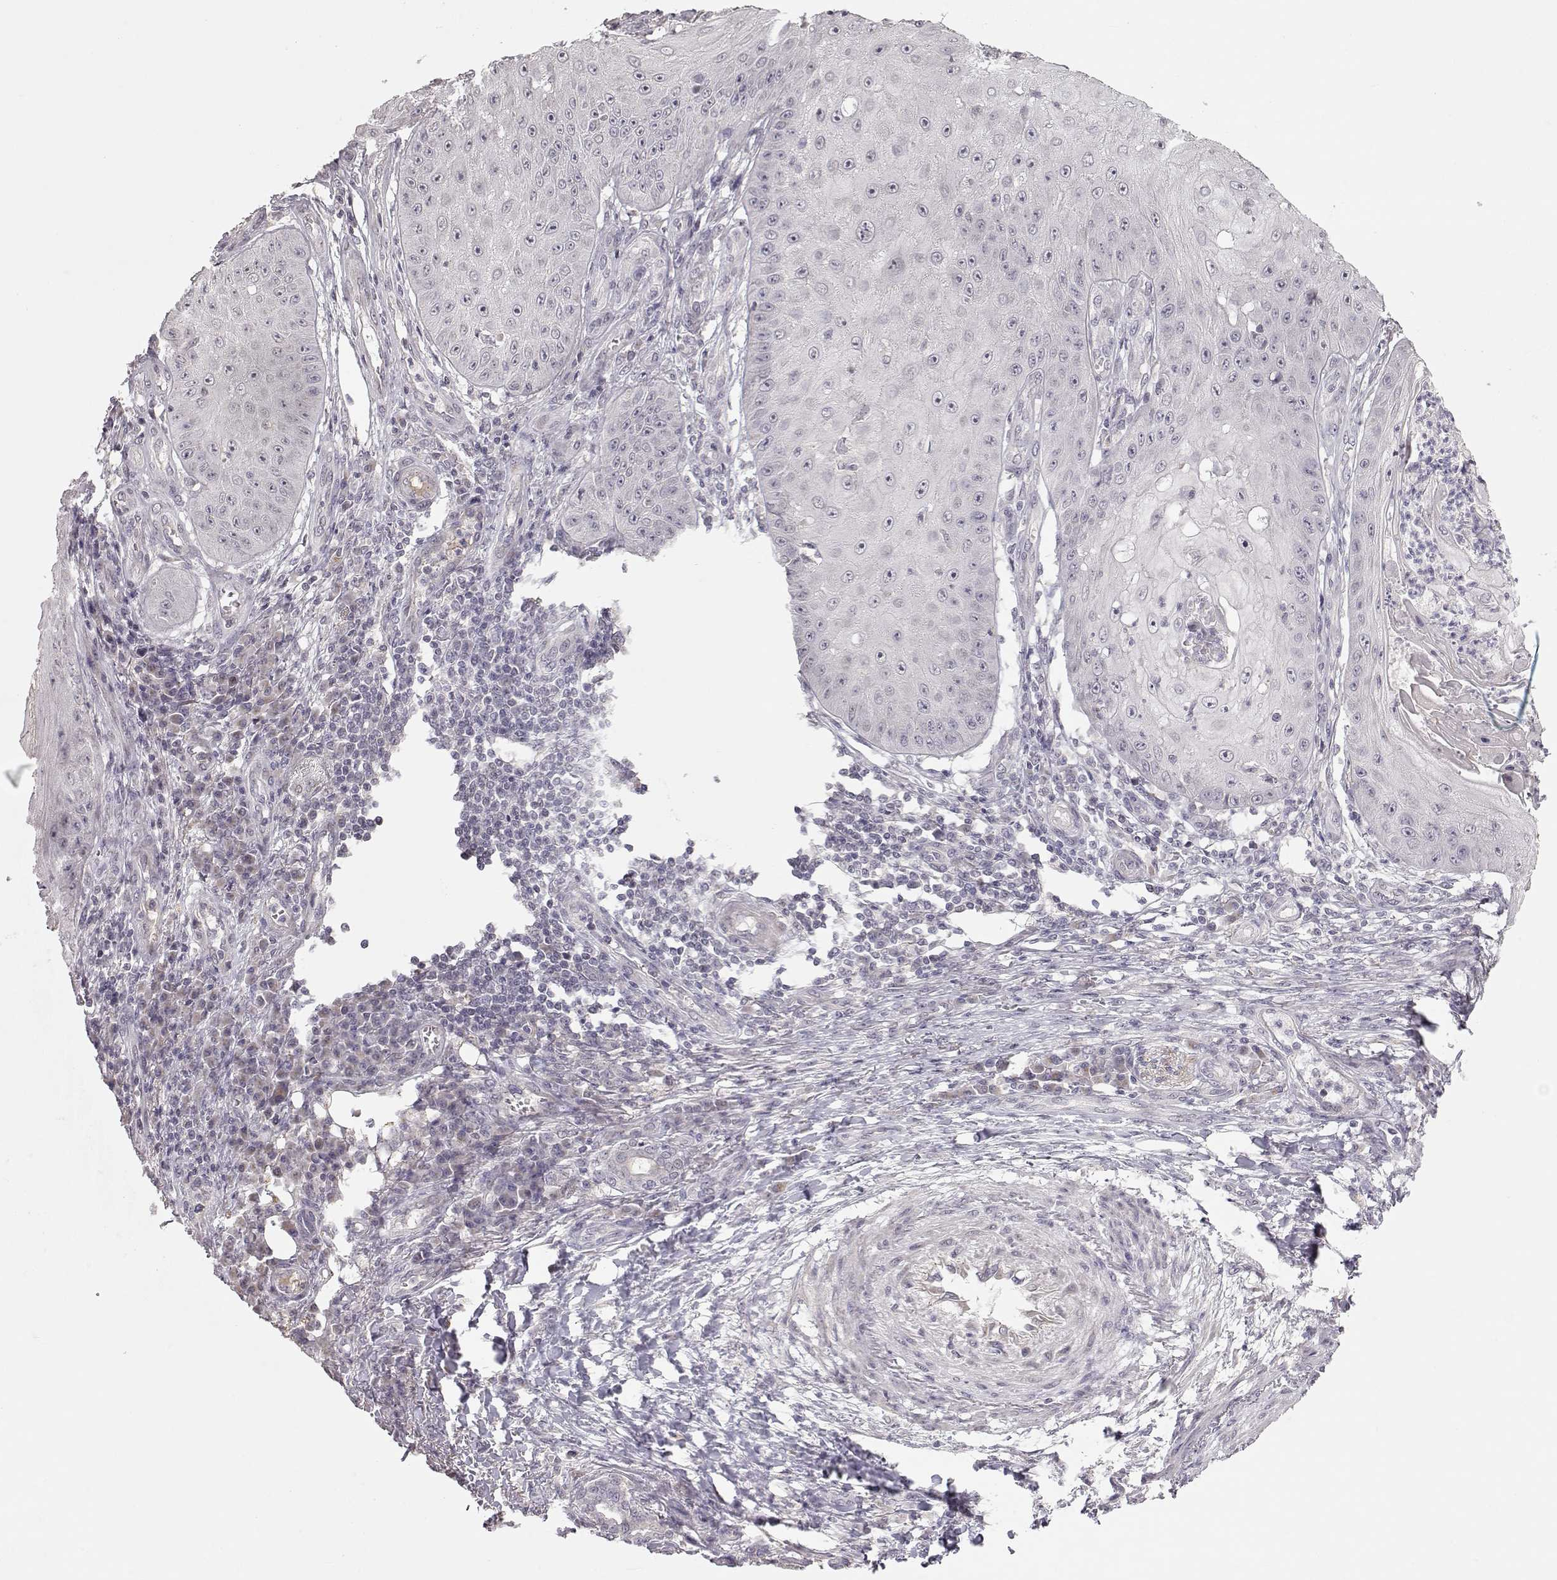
{"staining": {"intensity": "negative", "quantity": "none", "location": "none"}, "tissue": "skin cancer", "cell_type": "Tumor cells", "image_type": "cancer", "snomed": [{"axis": "morphology", "description": "Squamous cell carcinoma, NOS"}, {"axis": "topography", "description": "Skin"}], "caption": "There is no significant expression in tumor cells of skin squamous cell carcinoma.", "gene": "PNMT", "patient": {"sex": "male", "age": 70}}